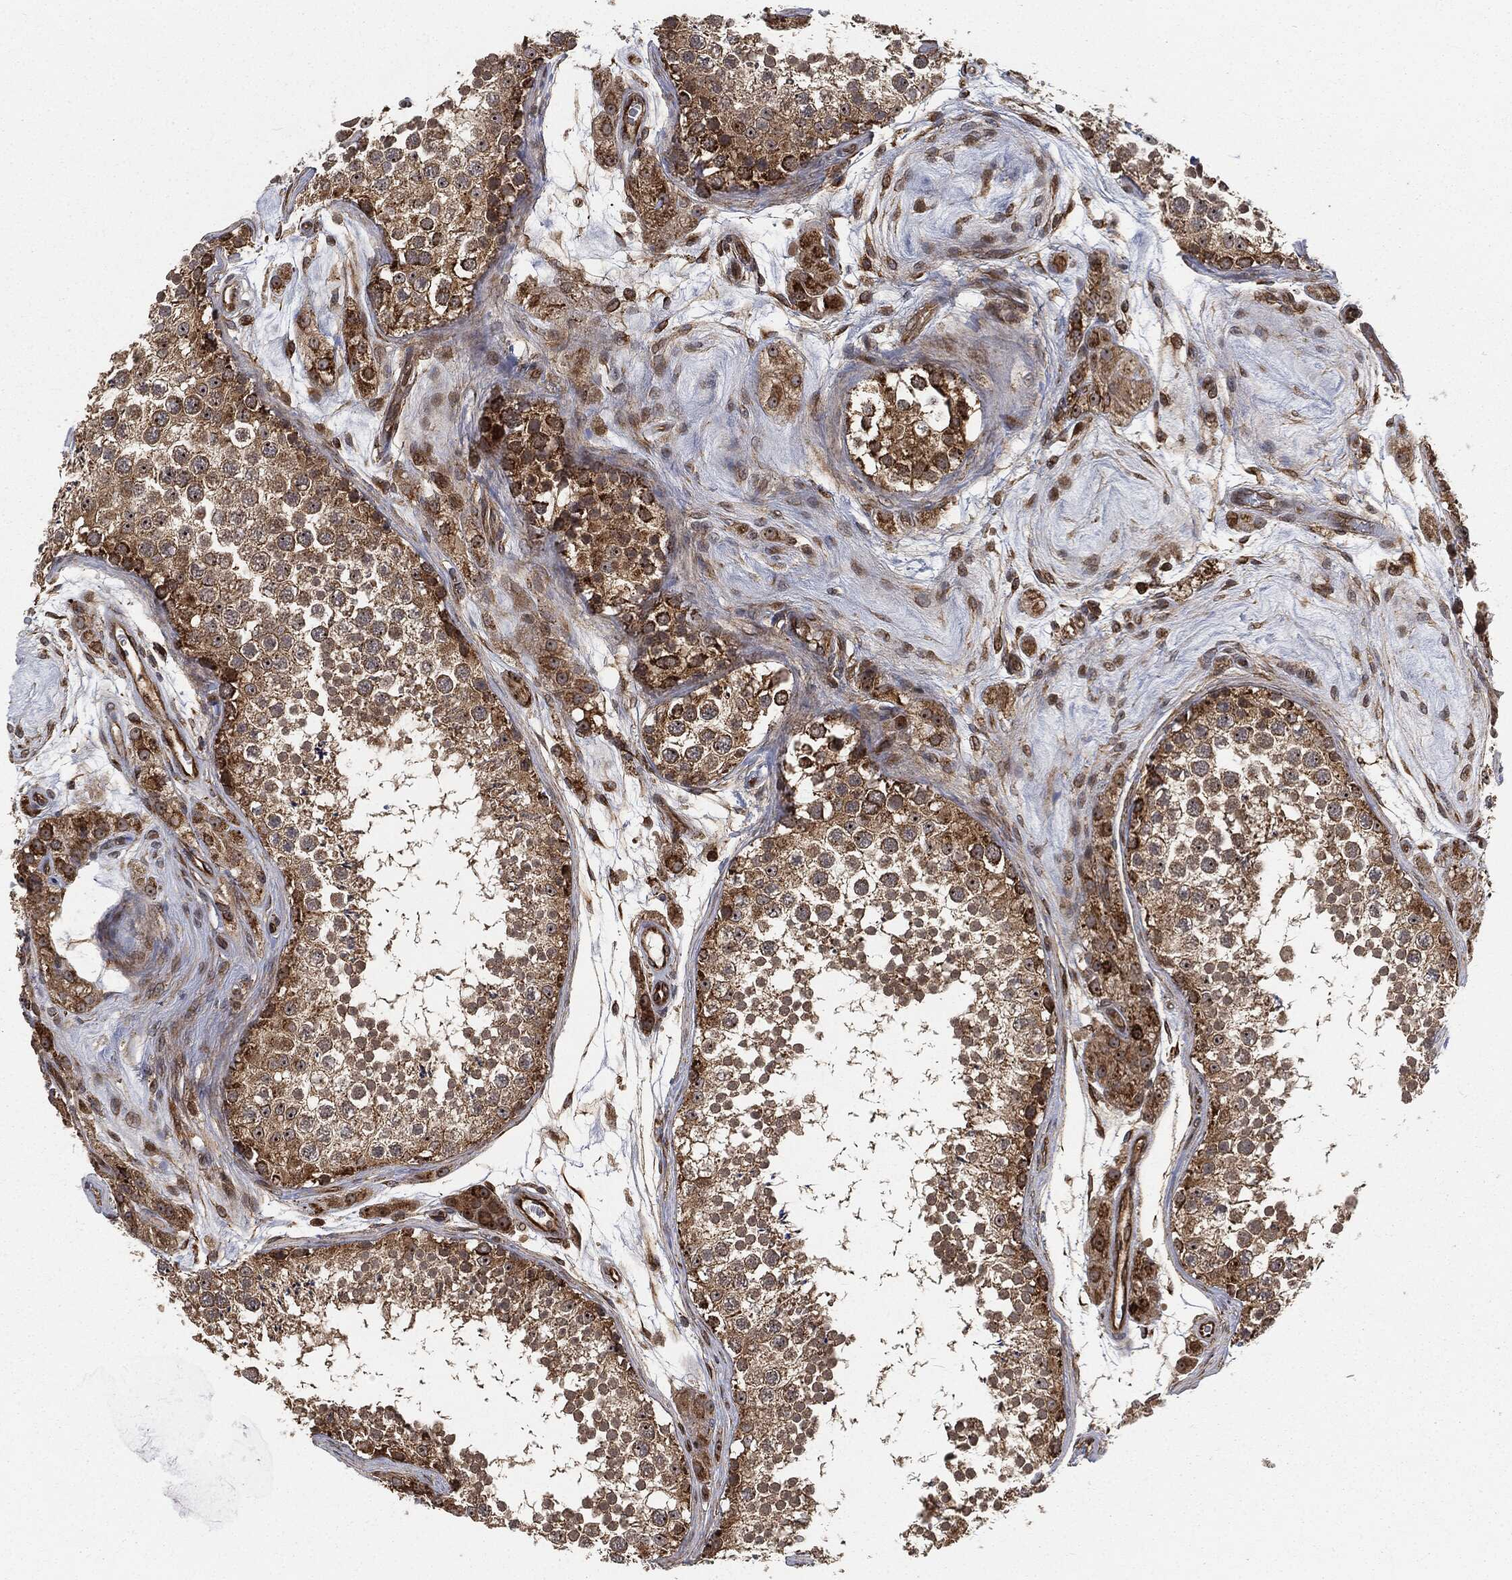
{"staining": {"intensity": "moderate", "quantity": ">75%", "location": "cytoplasmic/membranous"}, "tissue": "testis", "cell_type": "Cells in seminiferous ducts", "image_type": "normal", "snomed": [{"axis": "morphology", "description": "Normal tissue, NOS"}, {"axis": "topography", "description": "Testis"}], "caption": "Immunohistochemistry staining of unremarkable testis, which demonstrates medium levels of moderate cytoplasmic/membranous positivity in approximately >75% of cells in seminiferous ducts indicating moderate cytoplasmic/membranous protein positivity. The staining was performed using DAB (brown) for protein detection and nuclei were counterstained in hematoxylin (blue).", "gene": "RFTN1", "patient": {"sex": "male", "age": 41}}